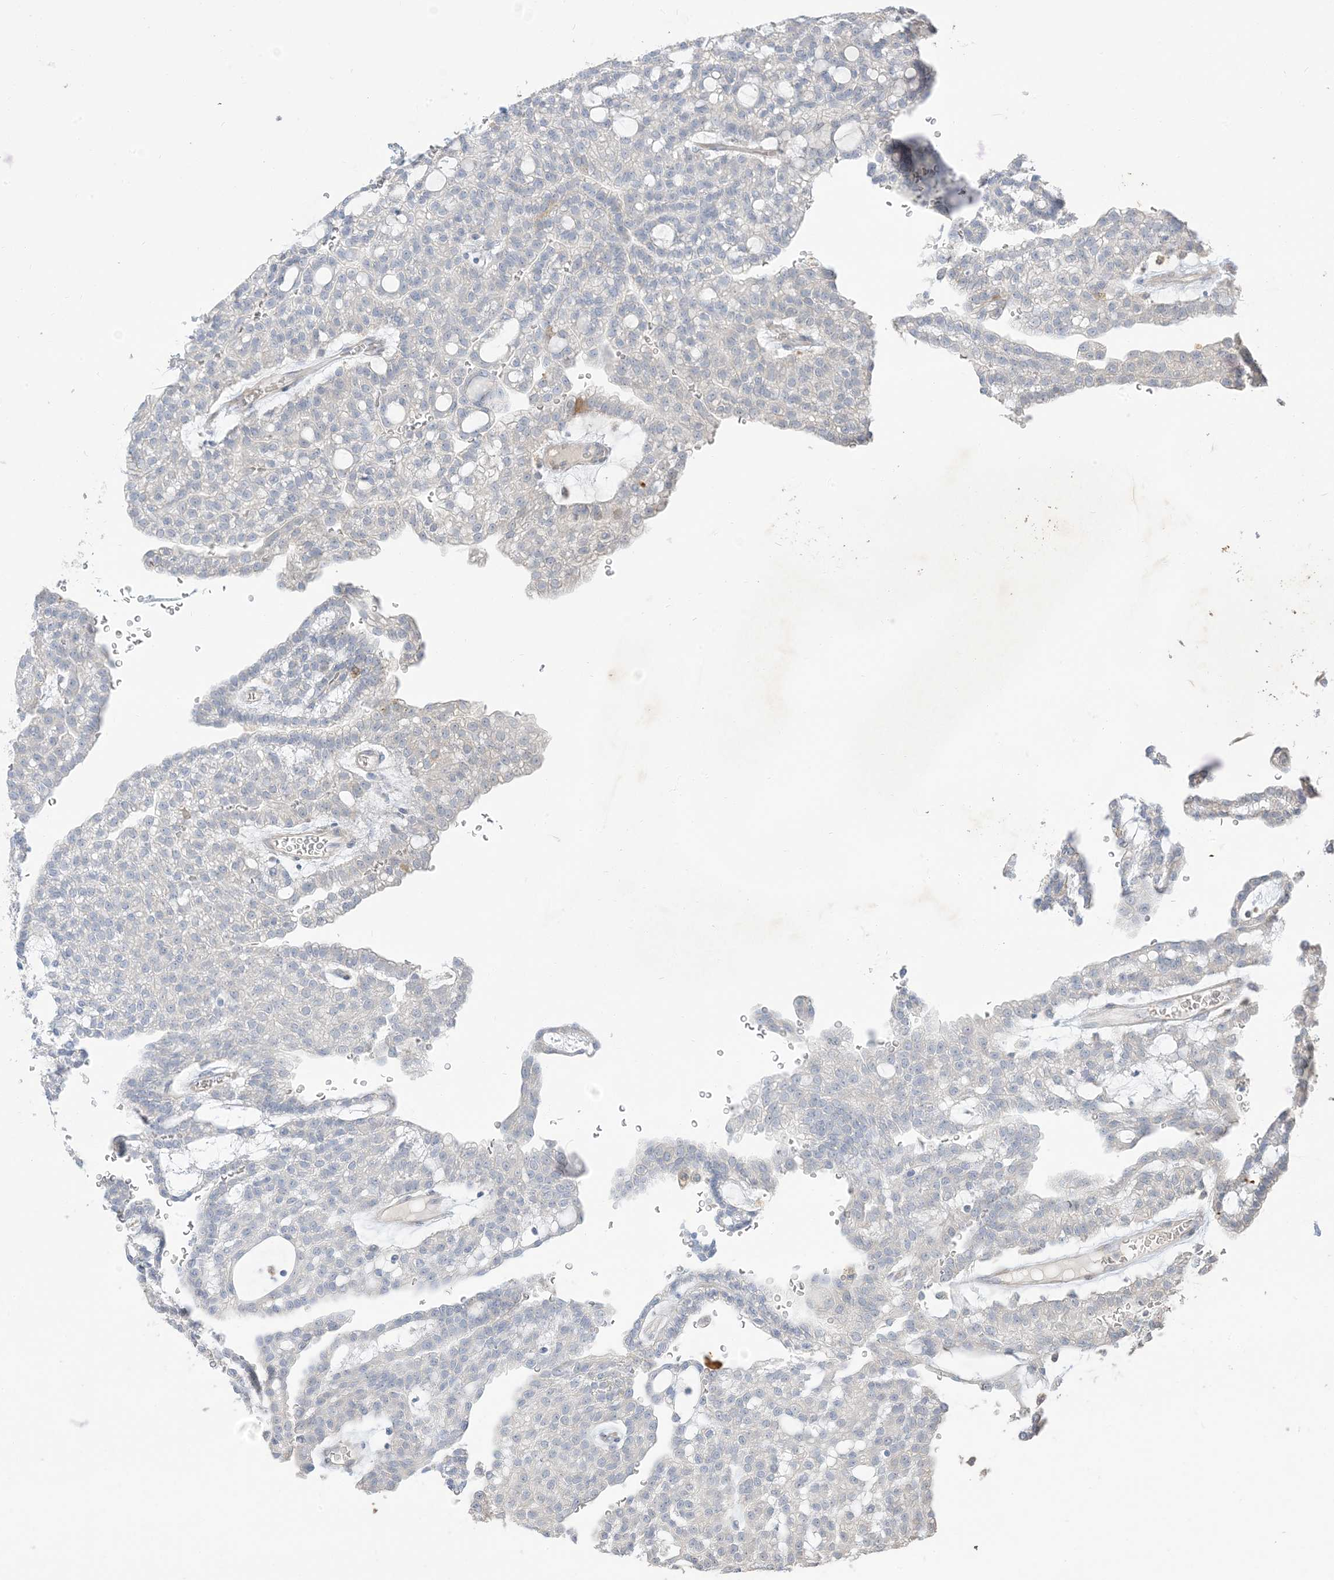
{"staining": {"intensity": "negative", "quantity": "none", "location": "none"}, "tissue": "renal cancer", "cell_type": "Tumor cells", "image_type": "cancer", "snomed": [{"axis": "morphology", "description": "Adenocarcinoma, NOS"}, {"axis": "topography", "description": "Kidney"}], "caption": "A high-resolution photomicrograph shows immunohistochemistry (IHC) staining of renal adenocarcinoma, which reveals no significant staining in tumor cells. (DAB IHC, high magnification).", "gene": "RNF175", "patient": {"sex": "male", "age": 63}}